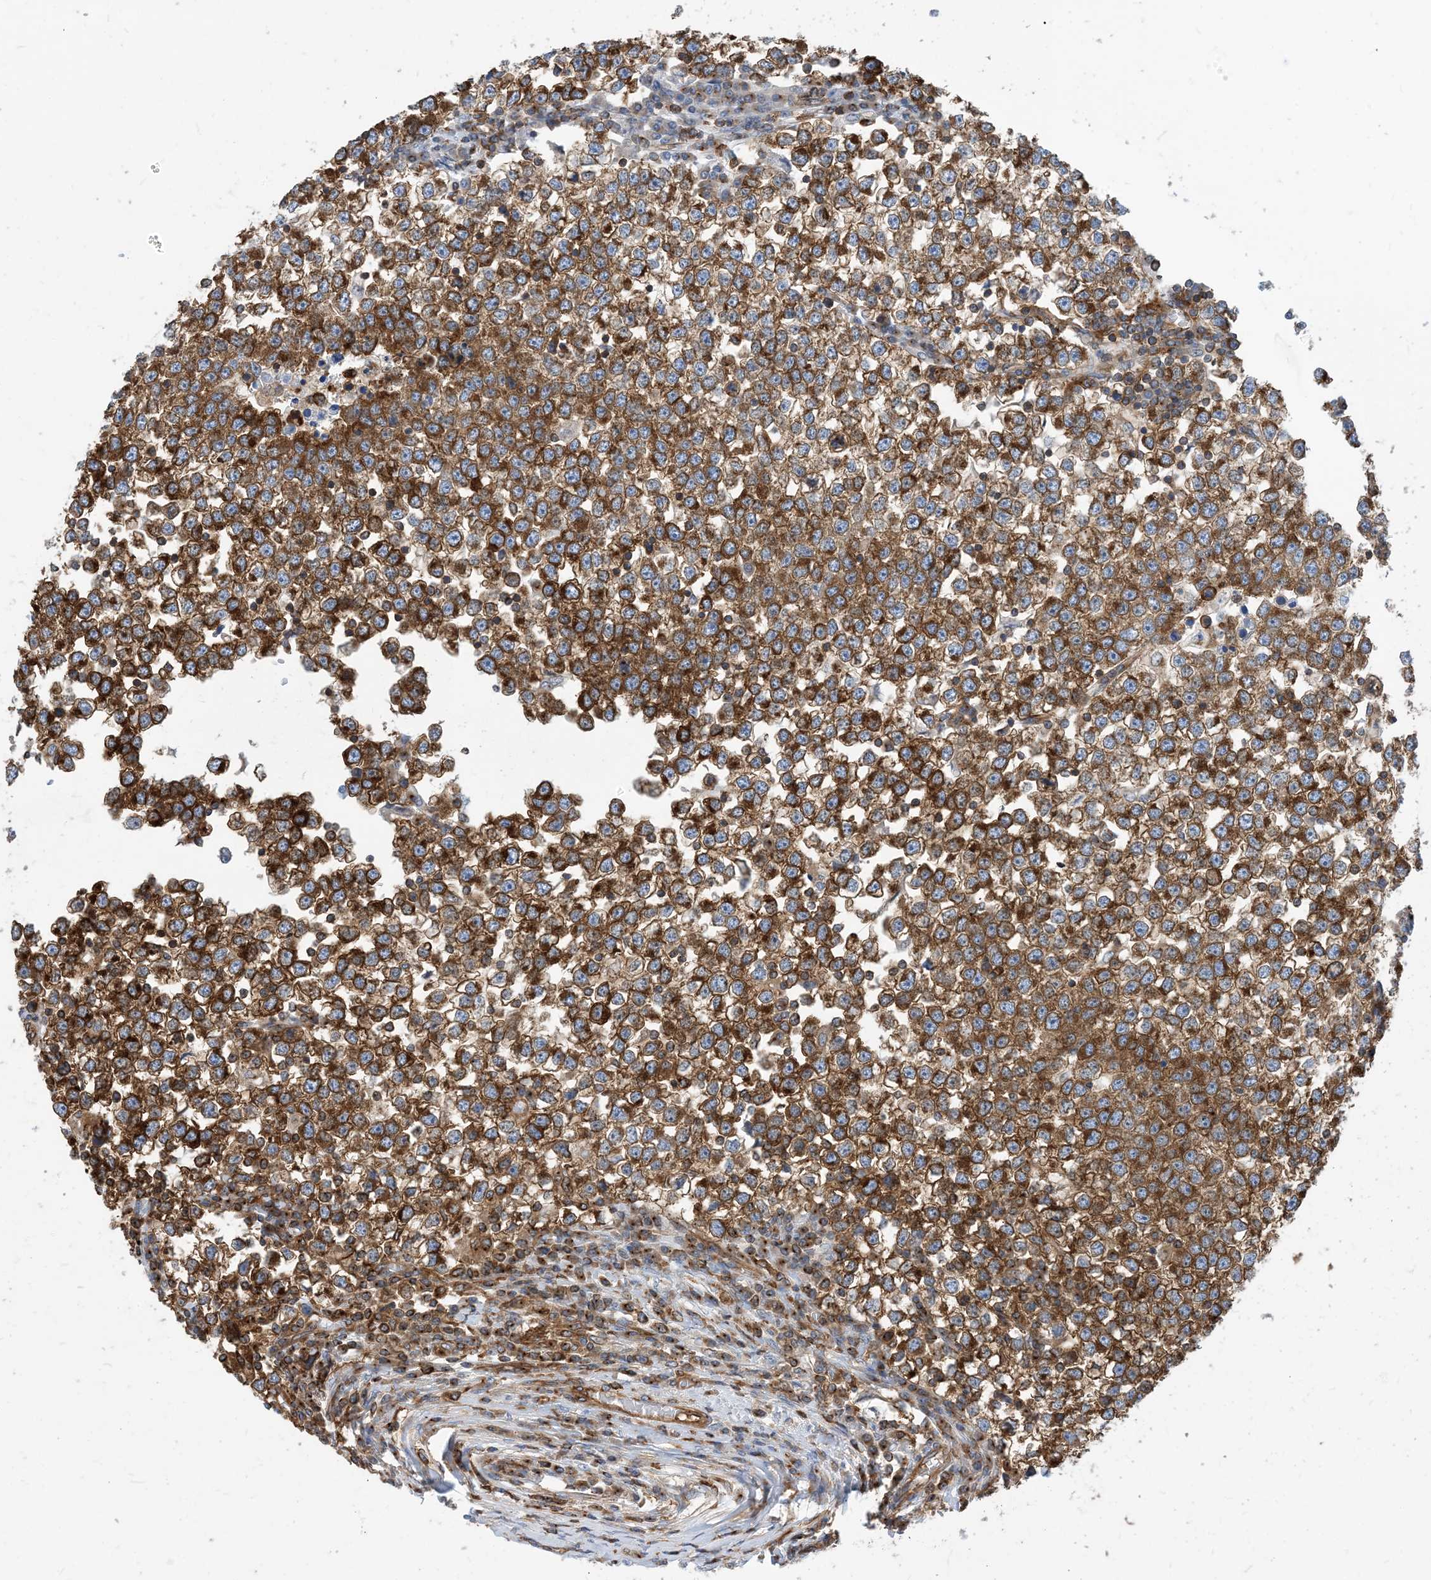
{"staining": {"intensity": "moderate", "quantity": ">75%", "location": "cytoplasmic/membranous"}, "tissue": "testis cancer", "cell_type": "Tumor cells", "image_type": "cancer", "snomed": [{"axis": "morphology", "description": "Seminoma, NOS"}, {"axis": "topography", "description": "Testis"}], "caption": "There is medium levels of moderate cytoplasmic/membranous expression in tumor cells of testis cancer (seminoma), as demonstrated by immunohistochemical staining (brown color).", "gene": "DYNC1LI1", "patient": {"sex": "male", "age": 65}}